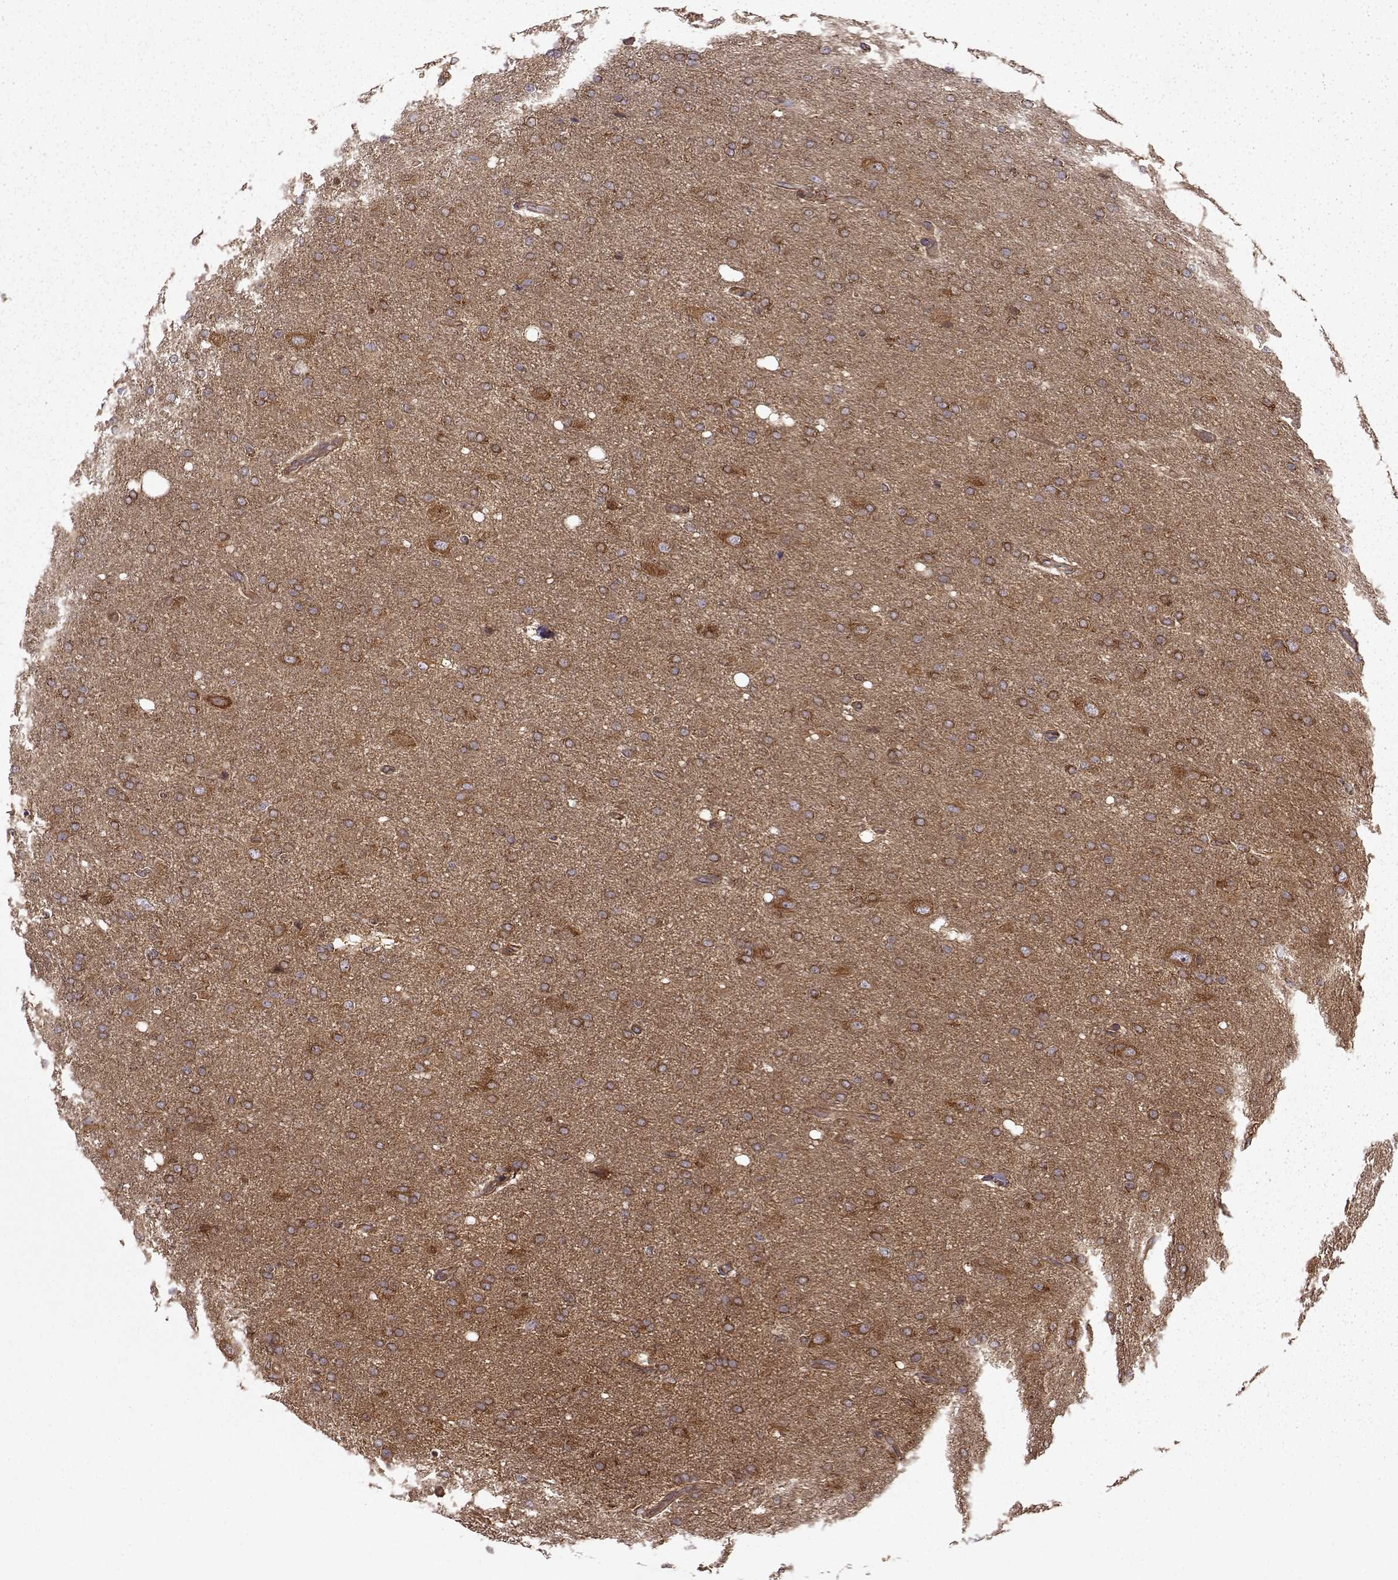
{"staining": {"intensity": "negative", "quantity": "none", "location": "none"}, "tissue": "glioma", "cell_type": "Tumor cells", "image_type": "cancer", "snomed": [{"axis": "morphology", "description": "Glioma, malignant, High grade"}, {"axis": "topography", "description": "Cerebral cortex"}], "caption": "Glioma was stained to show a protein in brown. There is no significant staining in tumor cells.", "gene": "RABGAP1", "patient": {"sex": "male", "age": 70}}